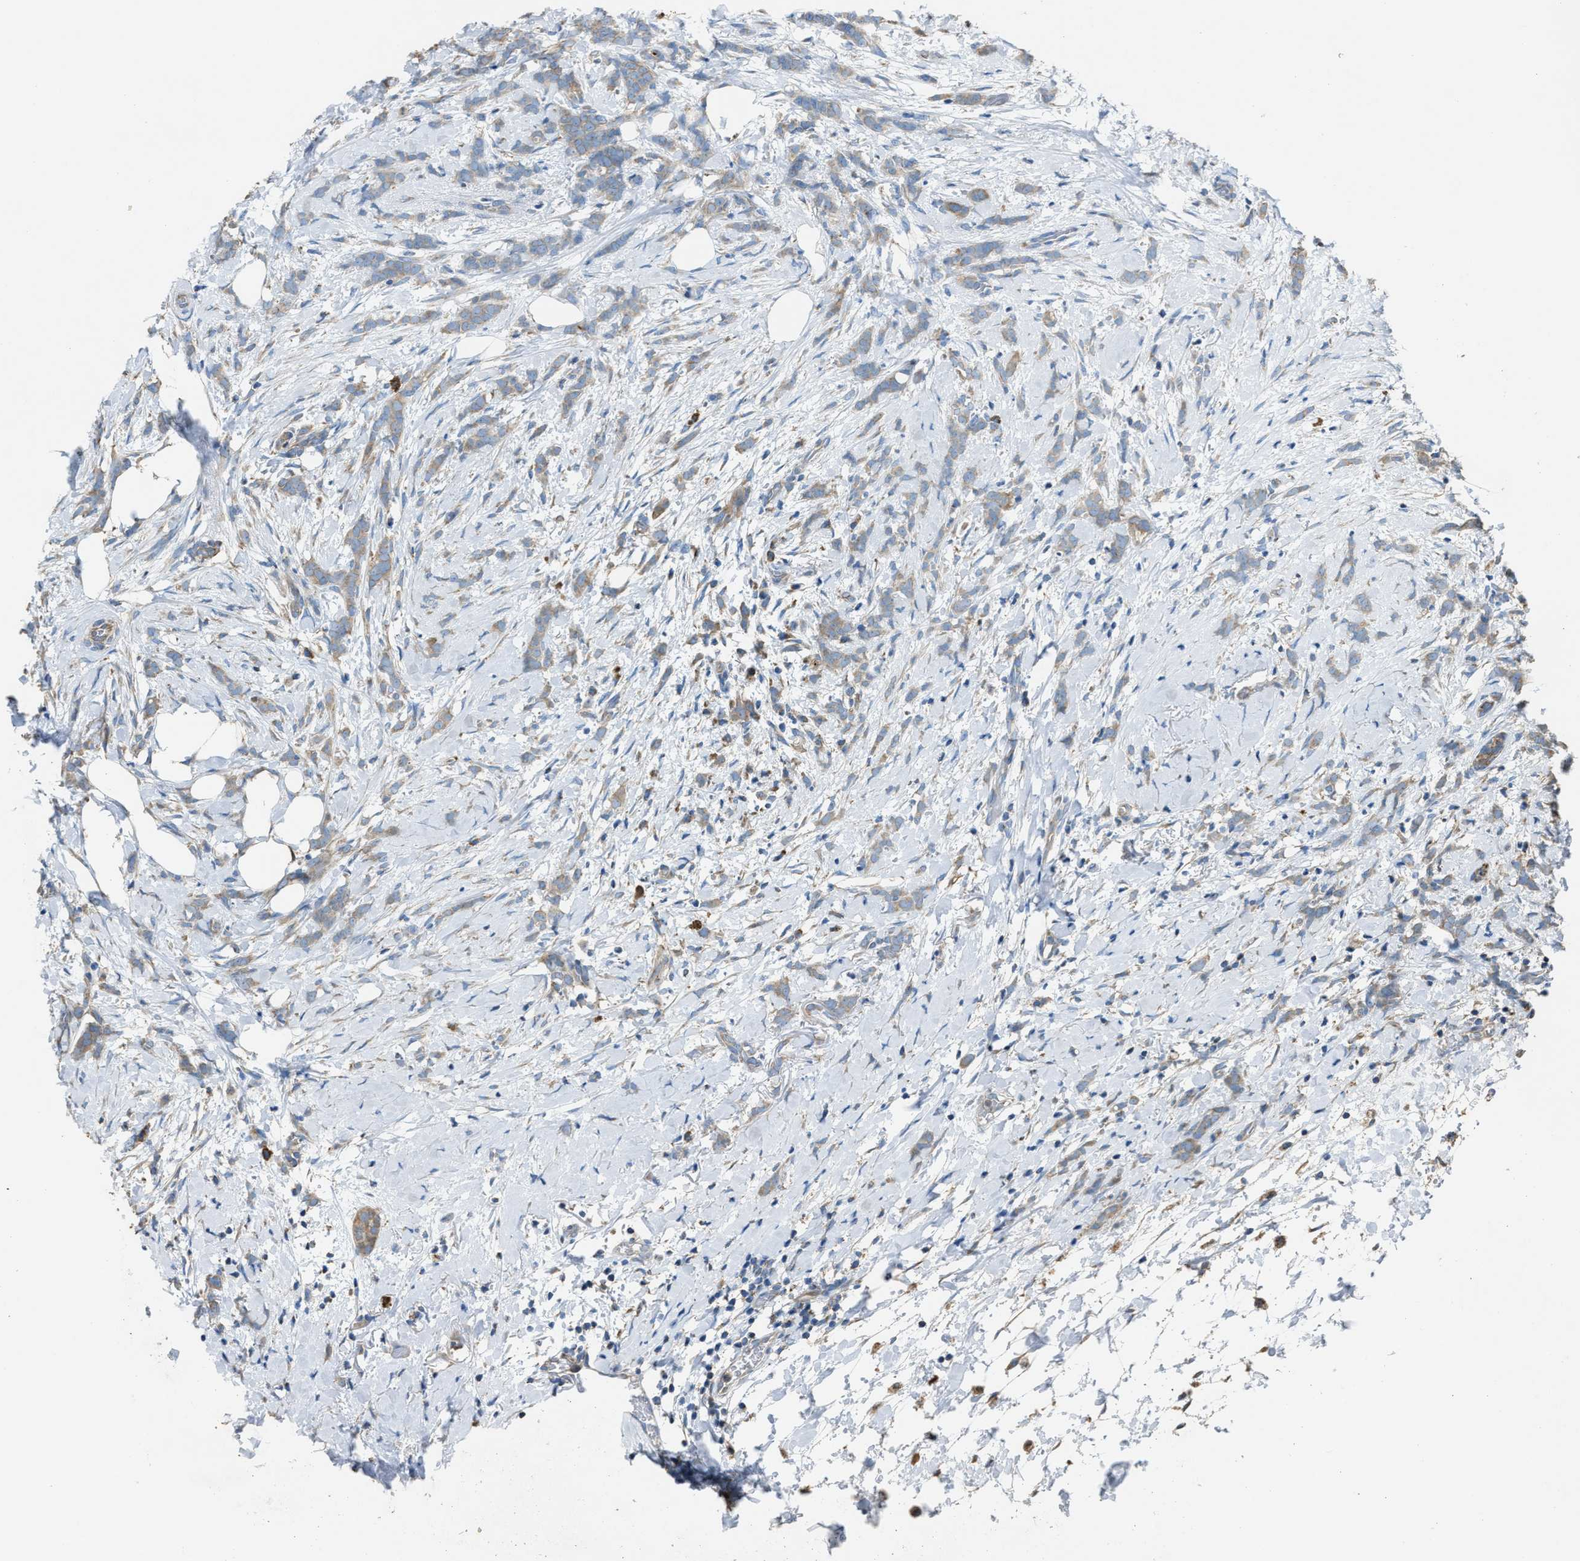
{"staining": {"intensity": "weak", "quantity": ">75%", "location": "cytoplasmic/membranous"}, "tissue": "breast cancer", "cell_type": "Tumor cells", "image_type": "cancer", "snomed": [{"axis": "morphology", "description": "Lobular carcinoma, in situ"}, {"axis": "morphology", "description": "Lobular carcinoma"}, {"axis": "topography", "description": "Breast"}], "caption": "Breast cancer stained with immunohistochemistry shows weak cytoplasmic/membranous positivity in about >75% of tumor cells. The staining is performed using DAB brown chromogen to label protein expression. The nuclei are counter-stained blue using hematoxylin.", "gene": "SLC25A11", "patient": {"sex": "female", "age": 41}}